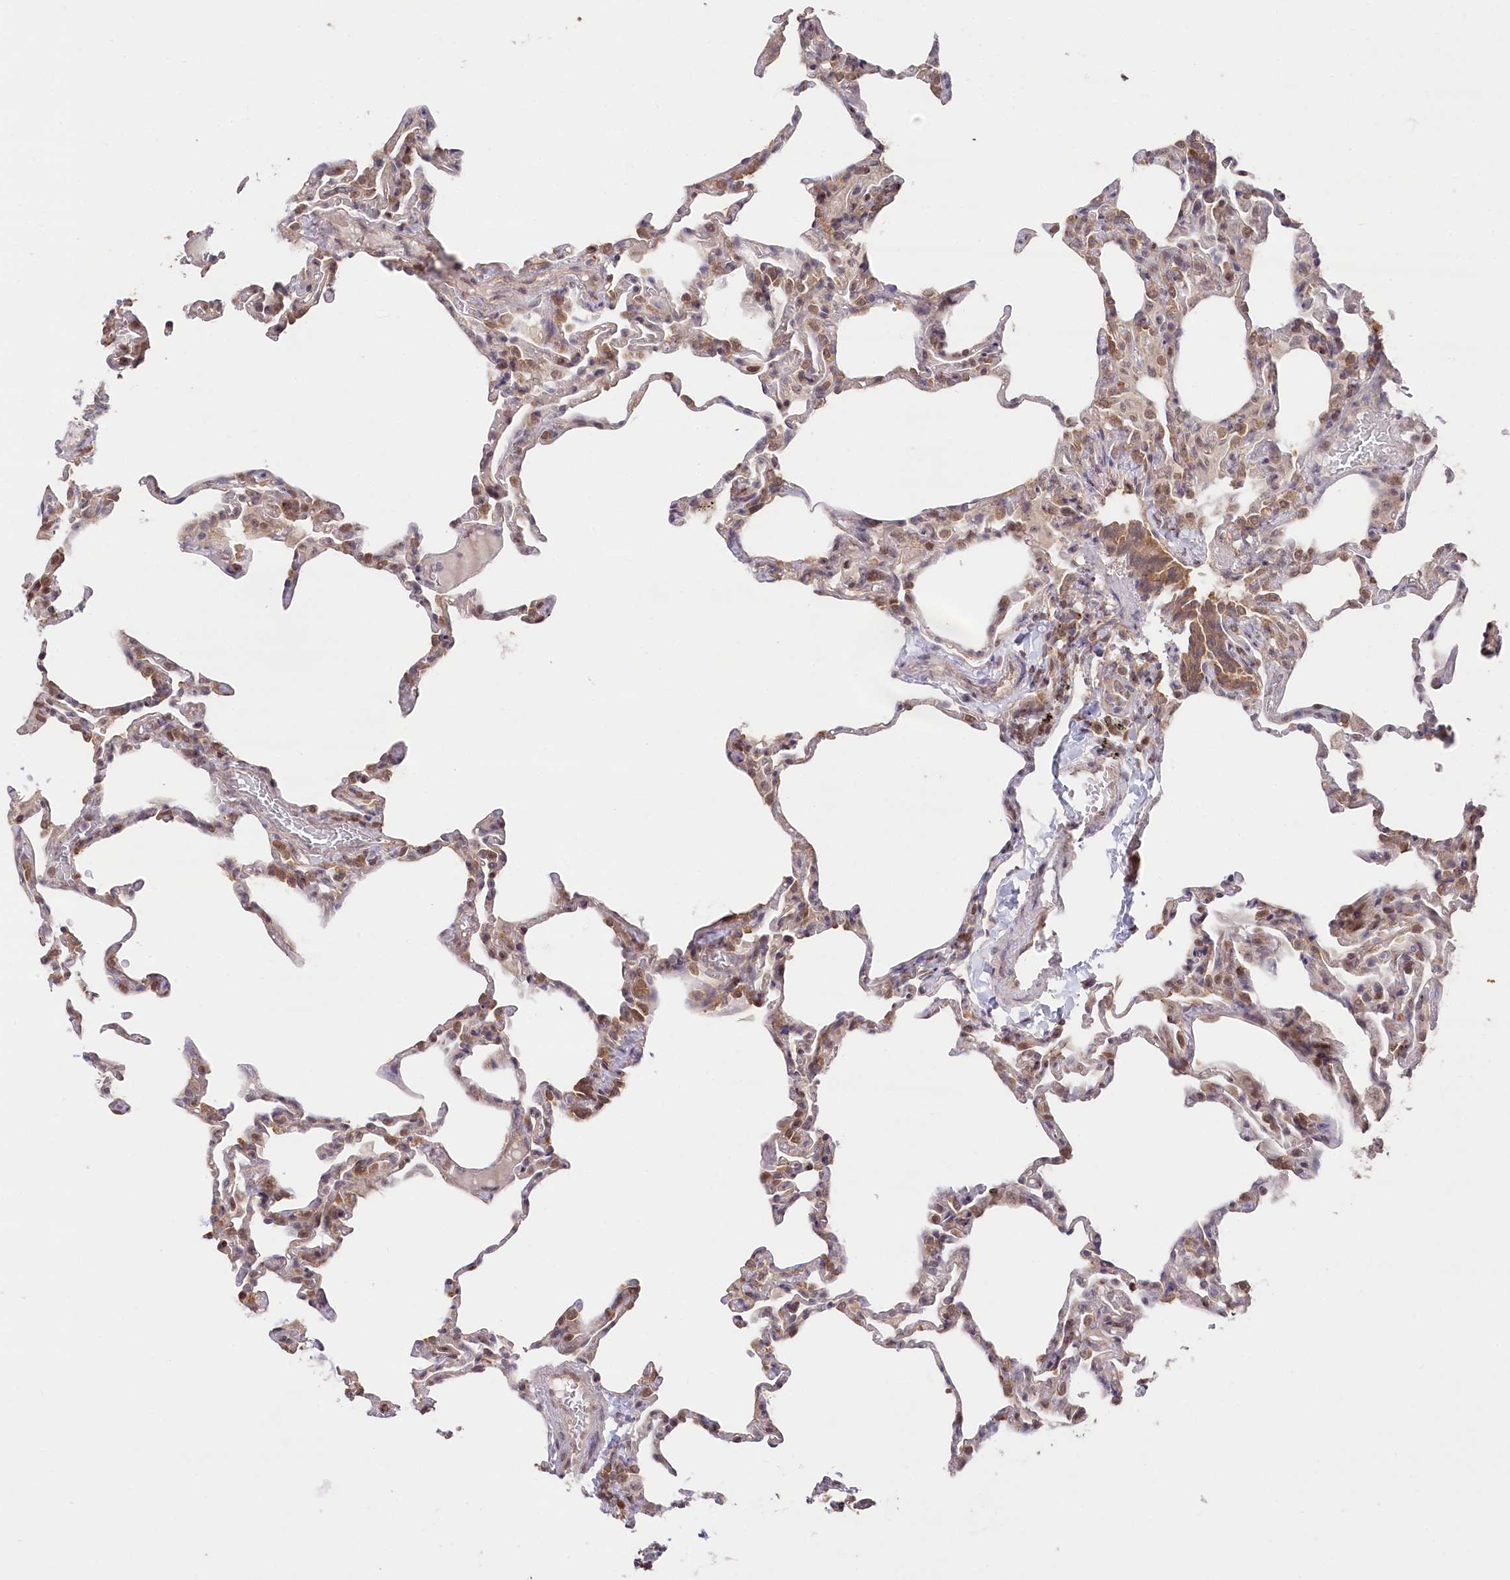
{"staining": {"intensity": "moderate", "quantity": "25%-75%", "location": "cytoplasmic/membranous,nuclear"}, "tissue": "lung", "cell_type": "Alveolar cells", "image_type": "normal", "snomed": [{"axis": "morphology", "description": "Normal tissue, NOS"}, {"axis": "topography", "description": "Lung"}], "caption": "A micrograph showing moderate cytoplasmic/membranous,nuclear staining in approximately 25%-75% of alveolar cells in unremarkable lung, as visualized by brown immunohistochemical staining.", "gene": "CCSER2", "patient": {"sex": "male", "age": 20}}